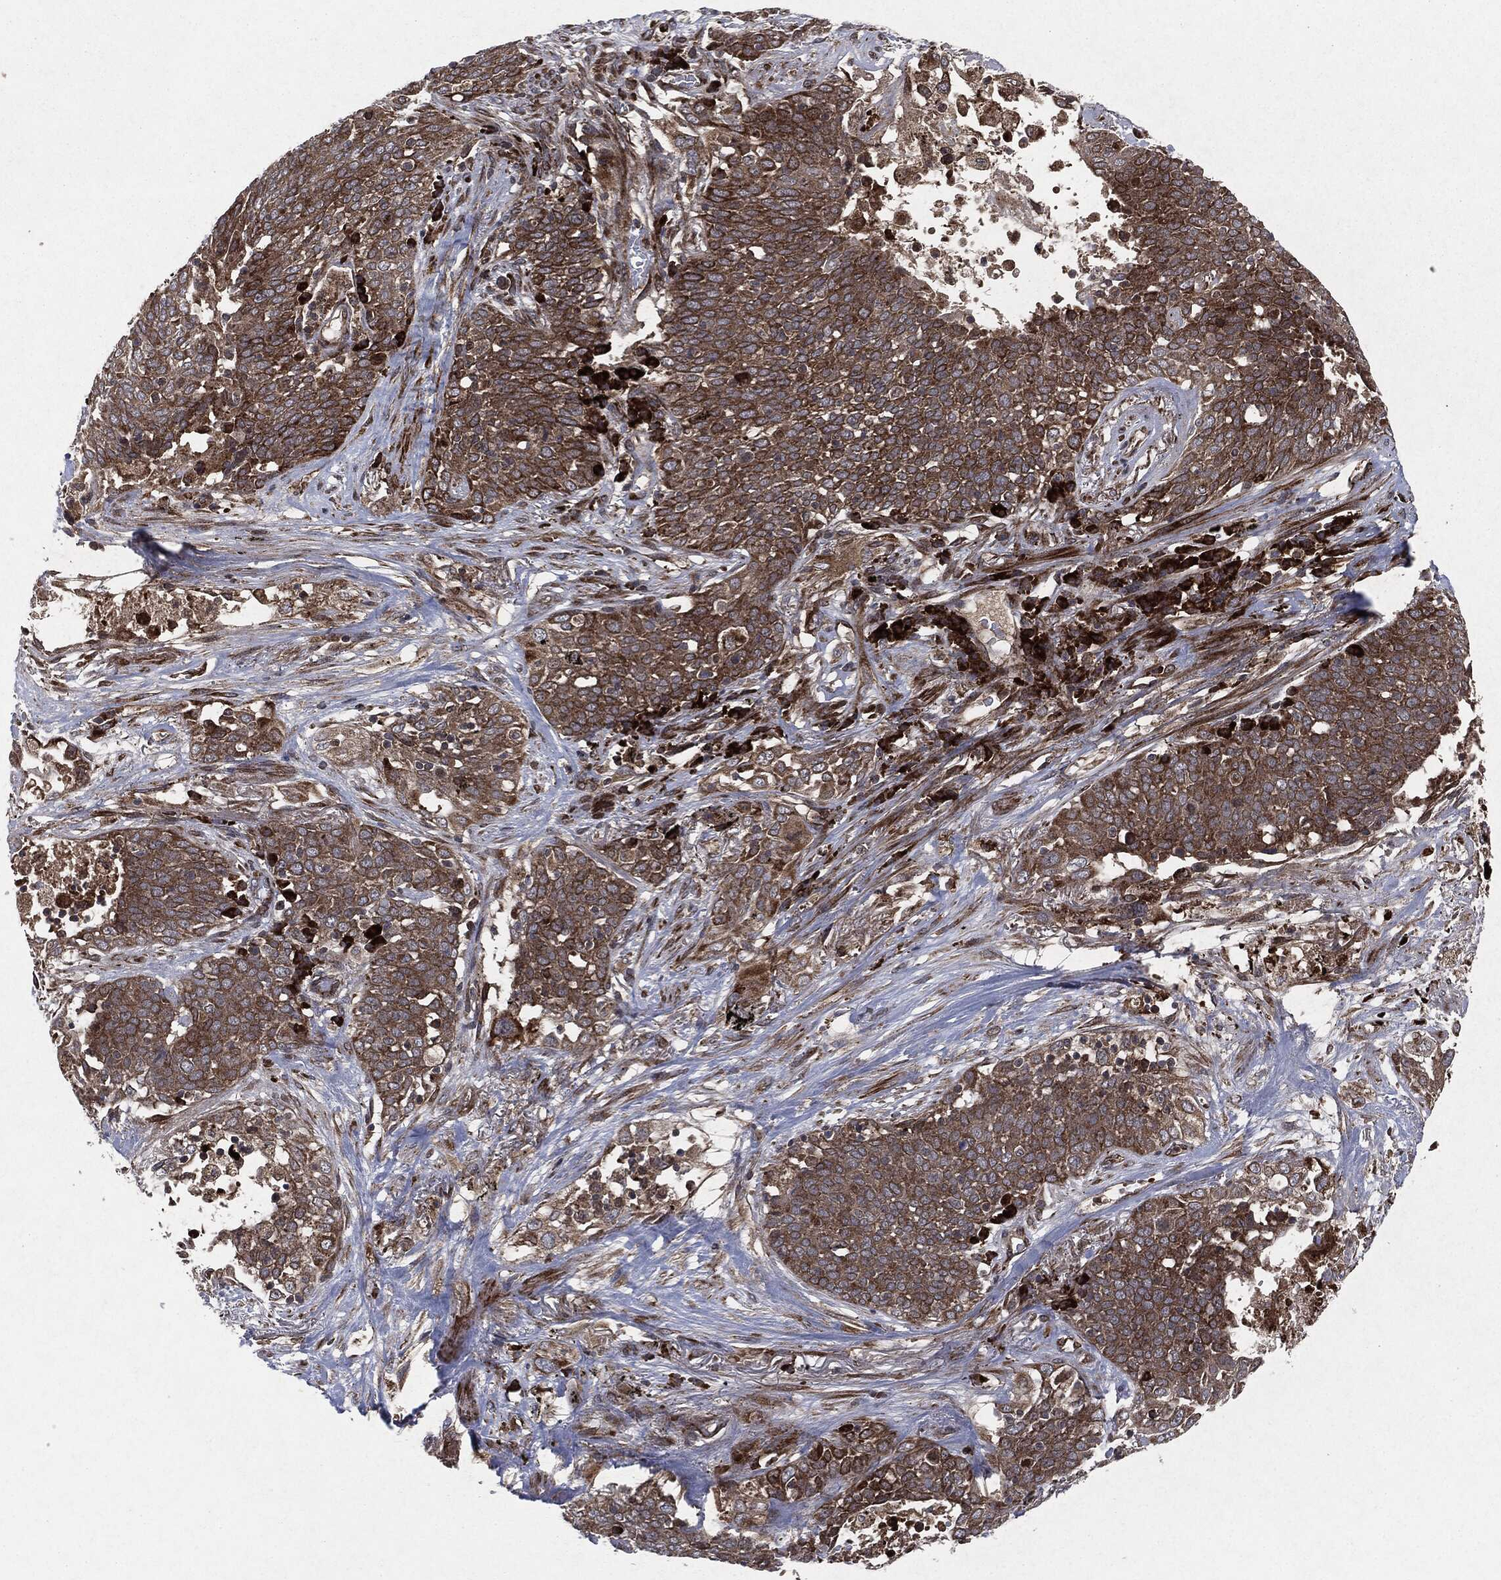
{"staining": {"intensity": "moderate", "quantity": "<25%", "location": "cytoplasmic/membranous"}, "tissue": "lung cancer", "cell_type": "Tumor cells", "image_type": "cancer", "snomed": [{"axis": "morphology", "description": "Squamous cell carcinoma, NOS"}, {"axis": "topography", "description": "Lung"}], "caption": "Human lung cancer (squamous cell carcinoma) stained with a protein marker displays moderate staining in tumor cells.", "gene": "RAF1", "patient": {"sex": "male", "age": 82}}